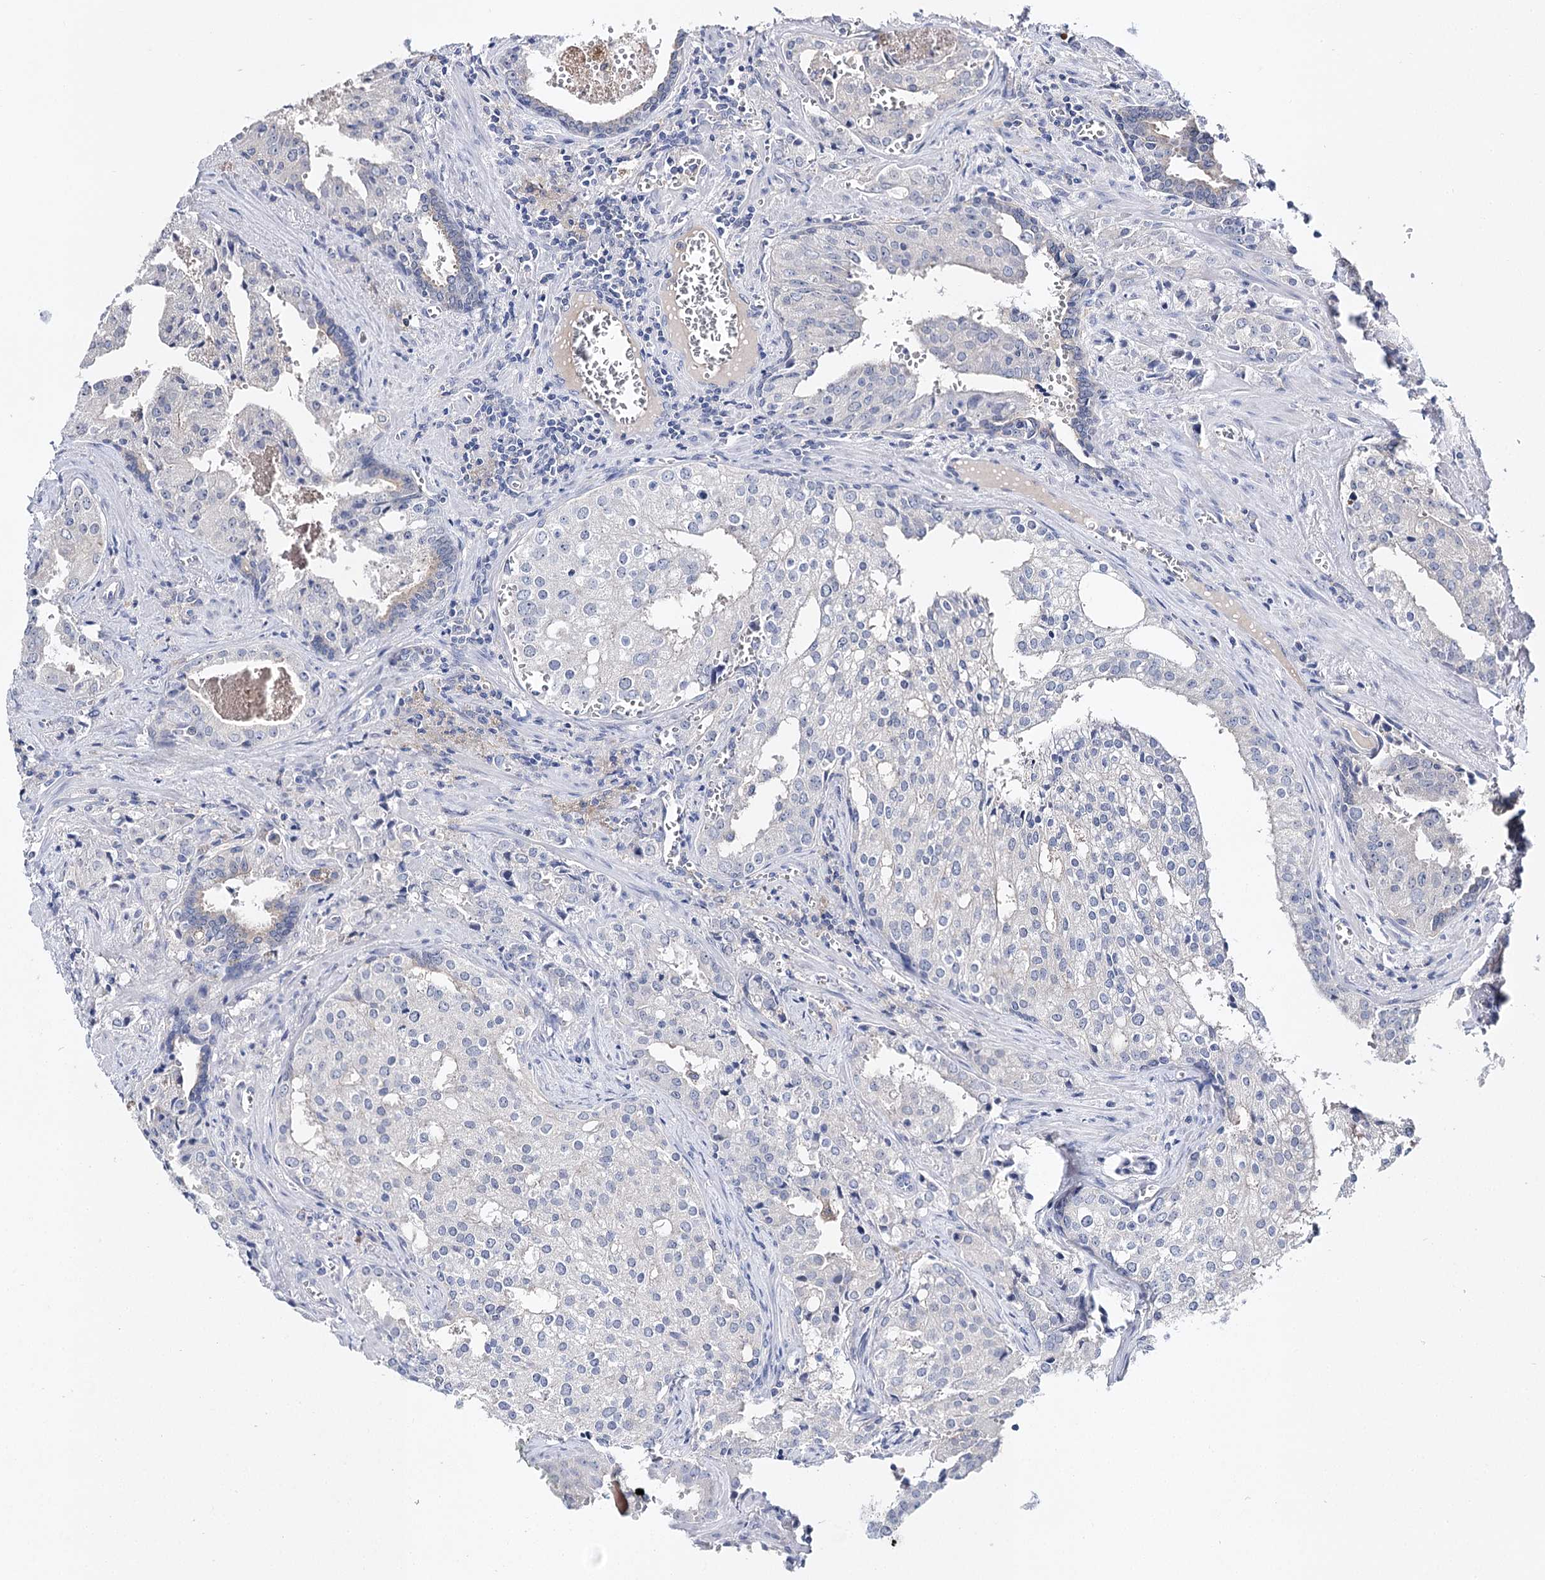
{"staining": {"intensity": "negative", "quantity": "none", "location": "none"}, "tissue": "prostate cancer", "cell_type": "Tumor cells", "image_type": "cancer", "snomed": [{"axis": "morphology", "description": "Adenocarcinoma, High grade"}, {"axis": "topography", "description": "Prostate"}], "caption": "This is a histopathology image of immunohistochemistry (IHC) staining of prostate cancer, which shows no expression in tumor cells. (DAB (3,3'-diaminobenzidine) immunohistochemistry with hematoxylin counter stain).", "gene": "UGP2", "patient": {"sex": "male", "age": 68}}